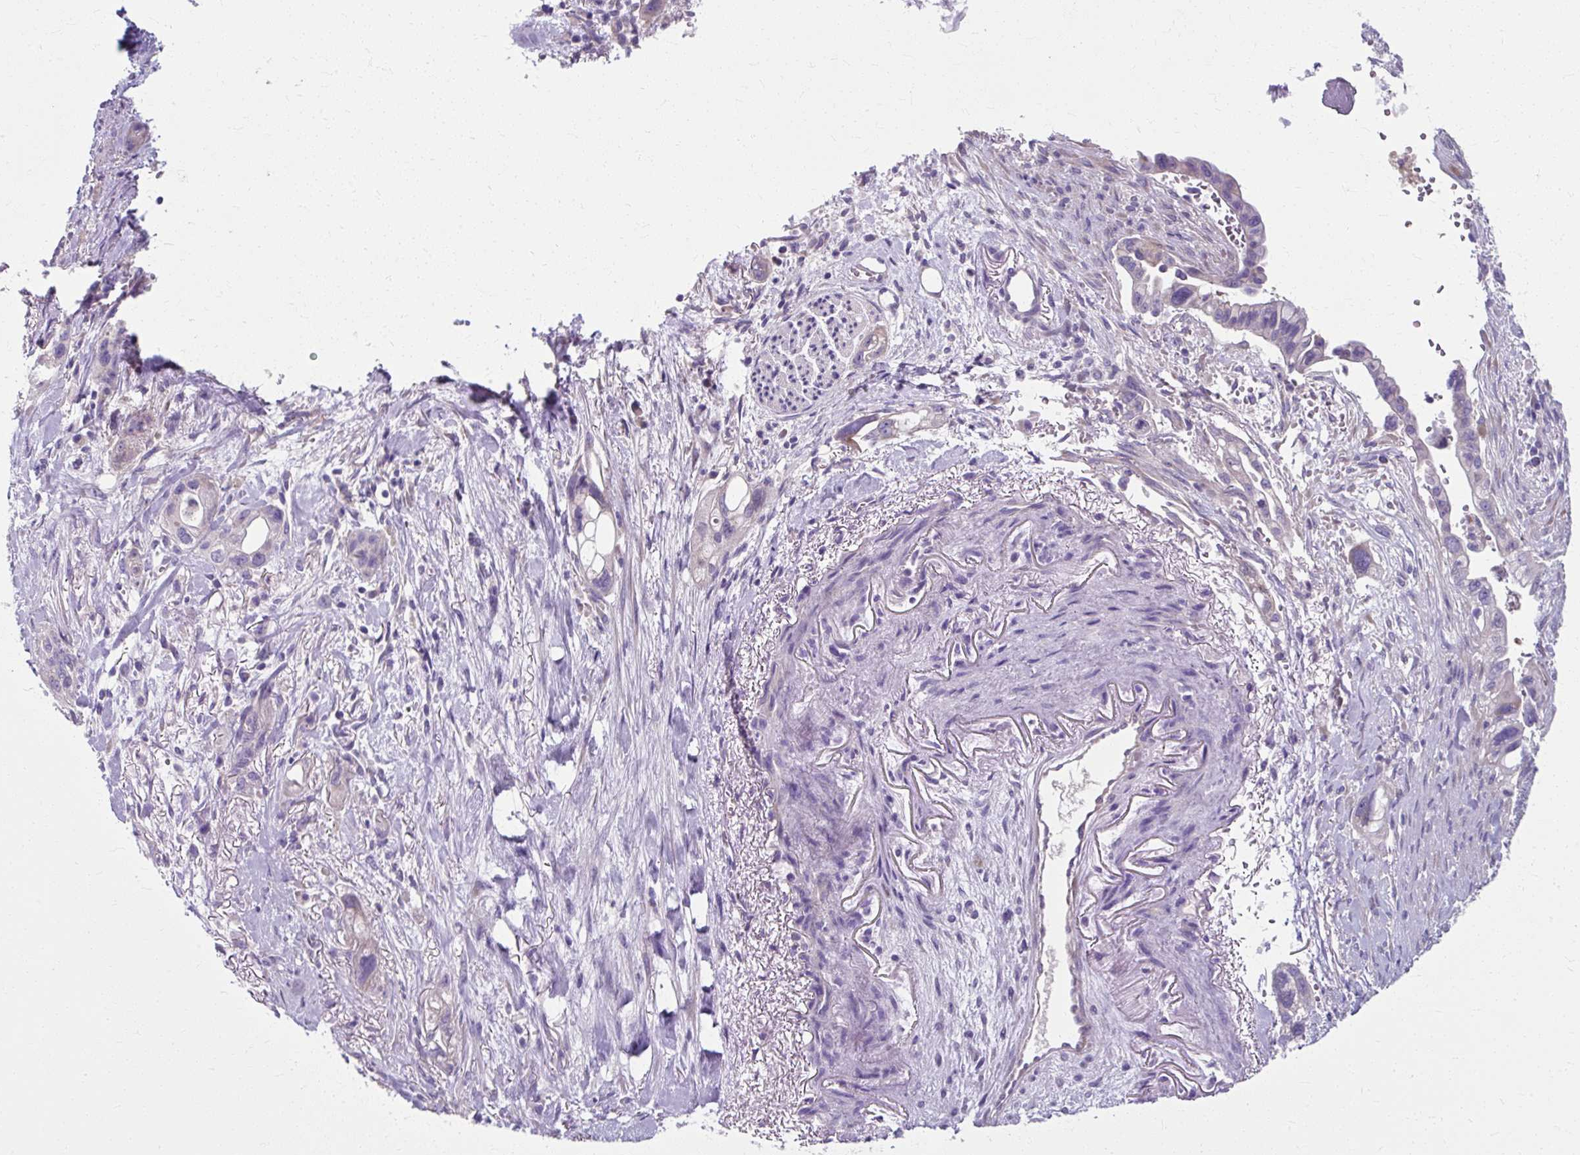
{"staining": {"intensity": "negative", "quantity": "none", "location": "none"}, "tissue": "pancreatic cancer", "cell_type": "Tumor cells", "image_type": "cancer", "snomed": [{"axis": "morphology", "description": "Adenocarcinoma, NOS"}, {"axis": "topography", "description": "Pancreas"}], "caption": "Histopathology image shows no protein positivity in tumor cells of pancreatic cancer (adenocarcinoma) tissue. (Brightfield microscopy of DAB immunohistochemistry (IHC) at high magnification).", "gene": "ZNF555", "patient": {"sex": "male", "age": 44}}